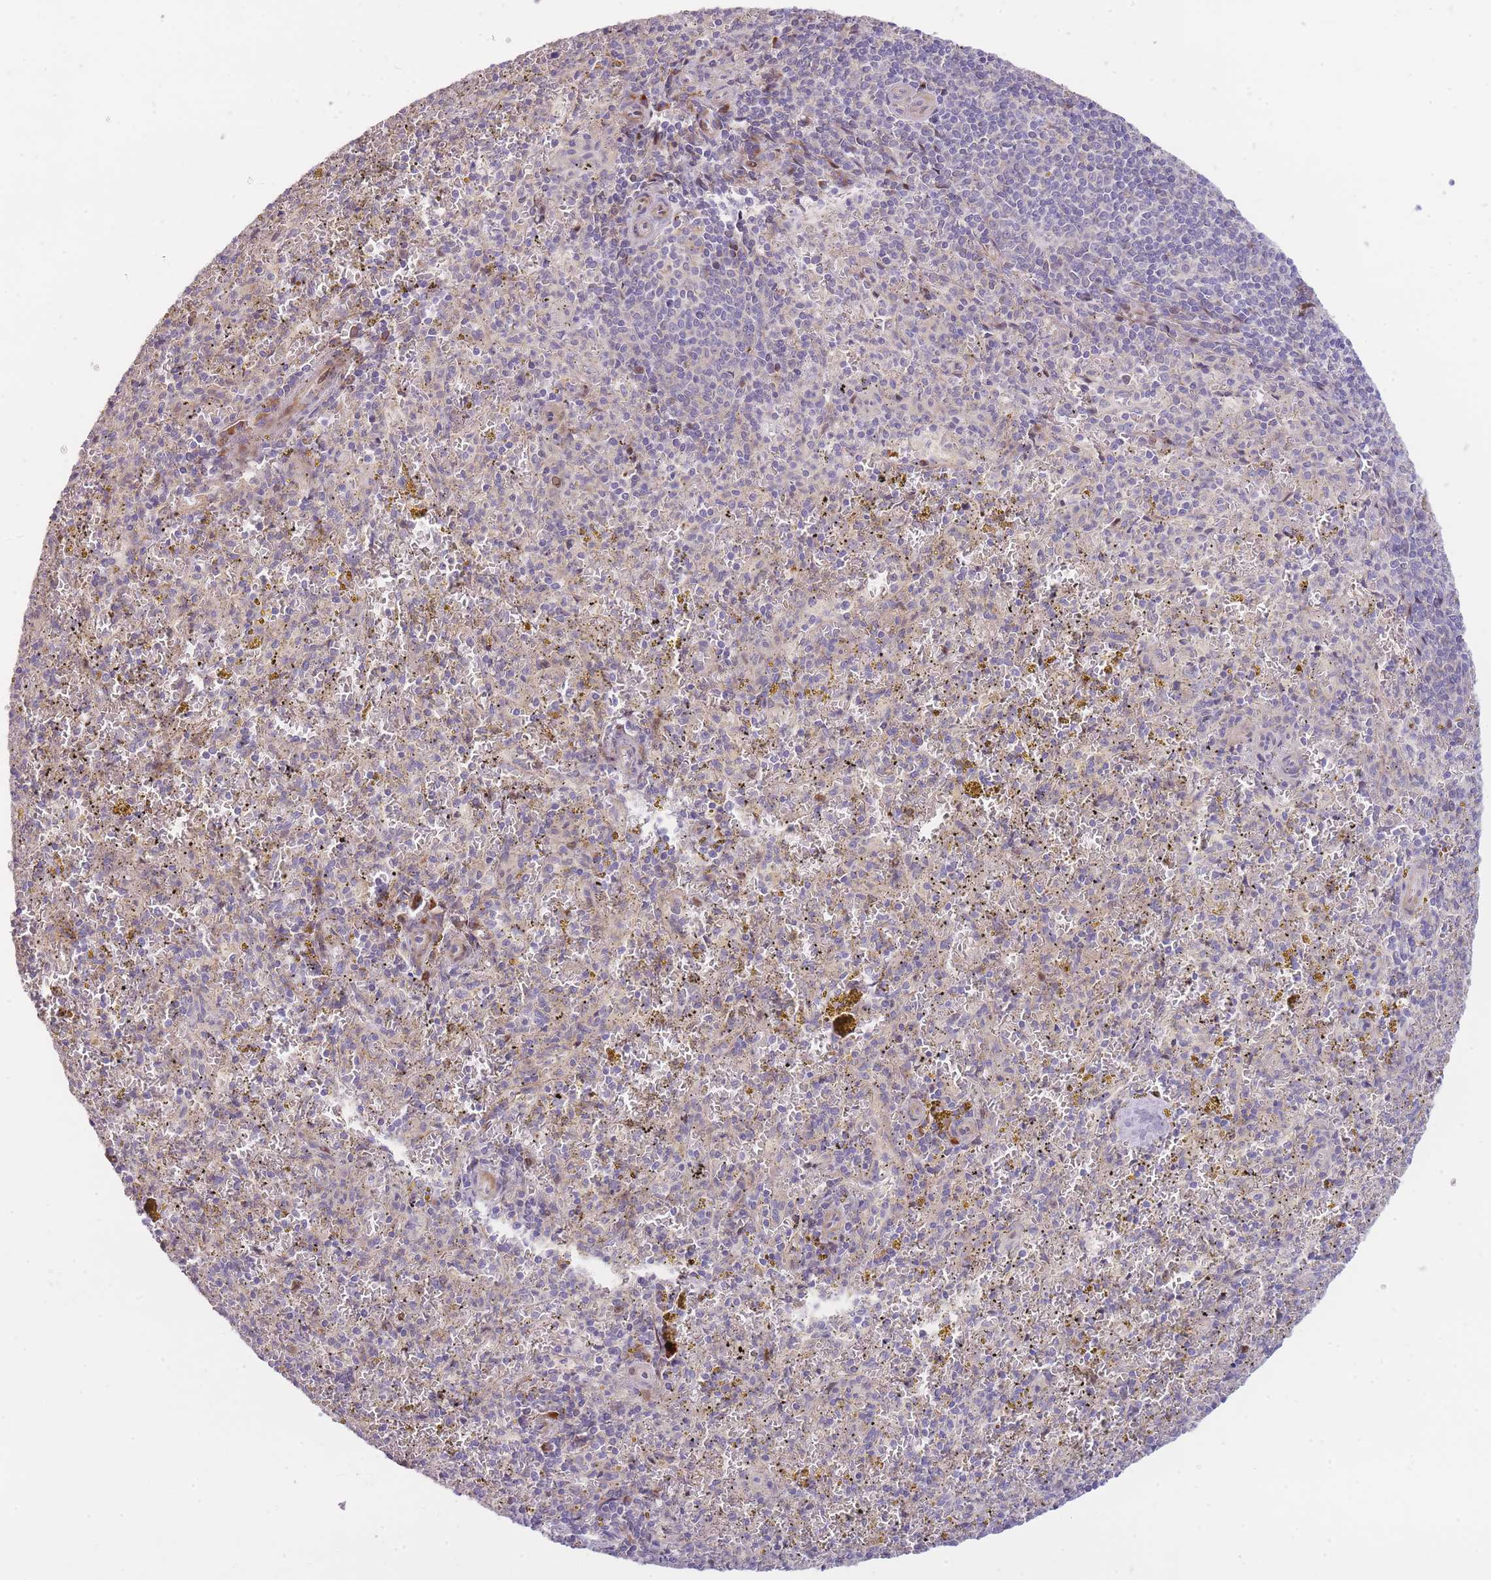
{"staining": {"intensity": "negative", "quantity": "none", "location": "none"}, "tissue": "spleen", "cell_type": "Cells in red pulp", "image_type": "normal", "snomed": [{"axis": "morphology", "description": "Normal tissue, NOS"}, {"axis": "topography", "description": "Spleen"}], "caption": "Immunohistochemistry (IHC) image of unremarkable spleen: spleen stained with DAB exhibits no significant protein expression in cells in red pulp.", "gene": "ATP5MC2", "patient": {"sex": "male", "age": 57}}